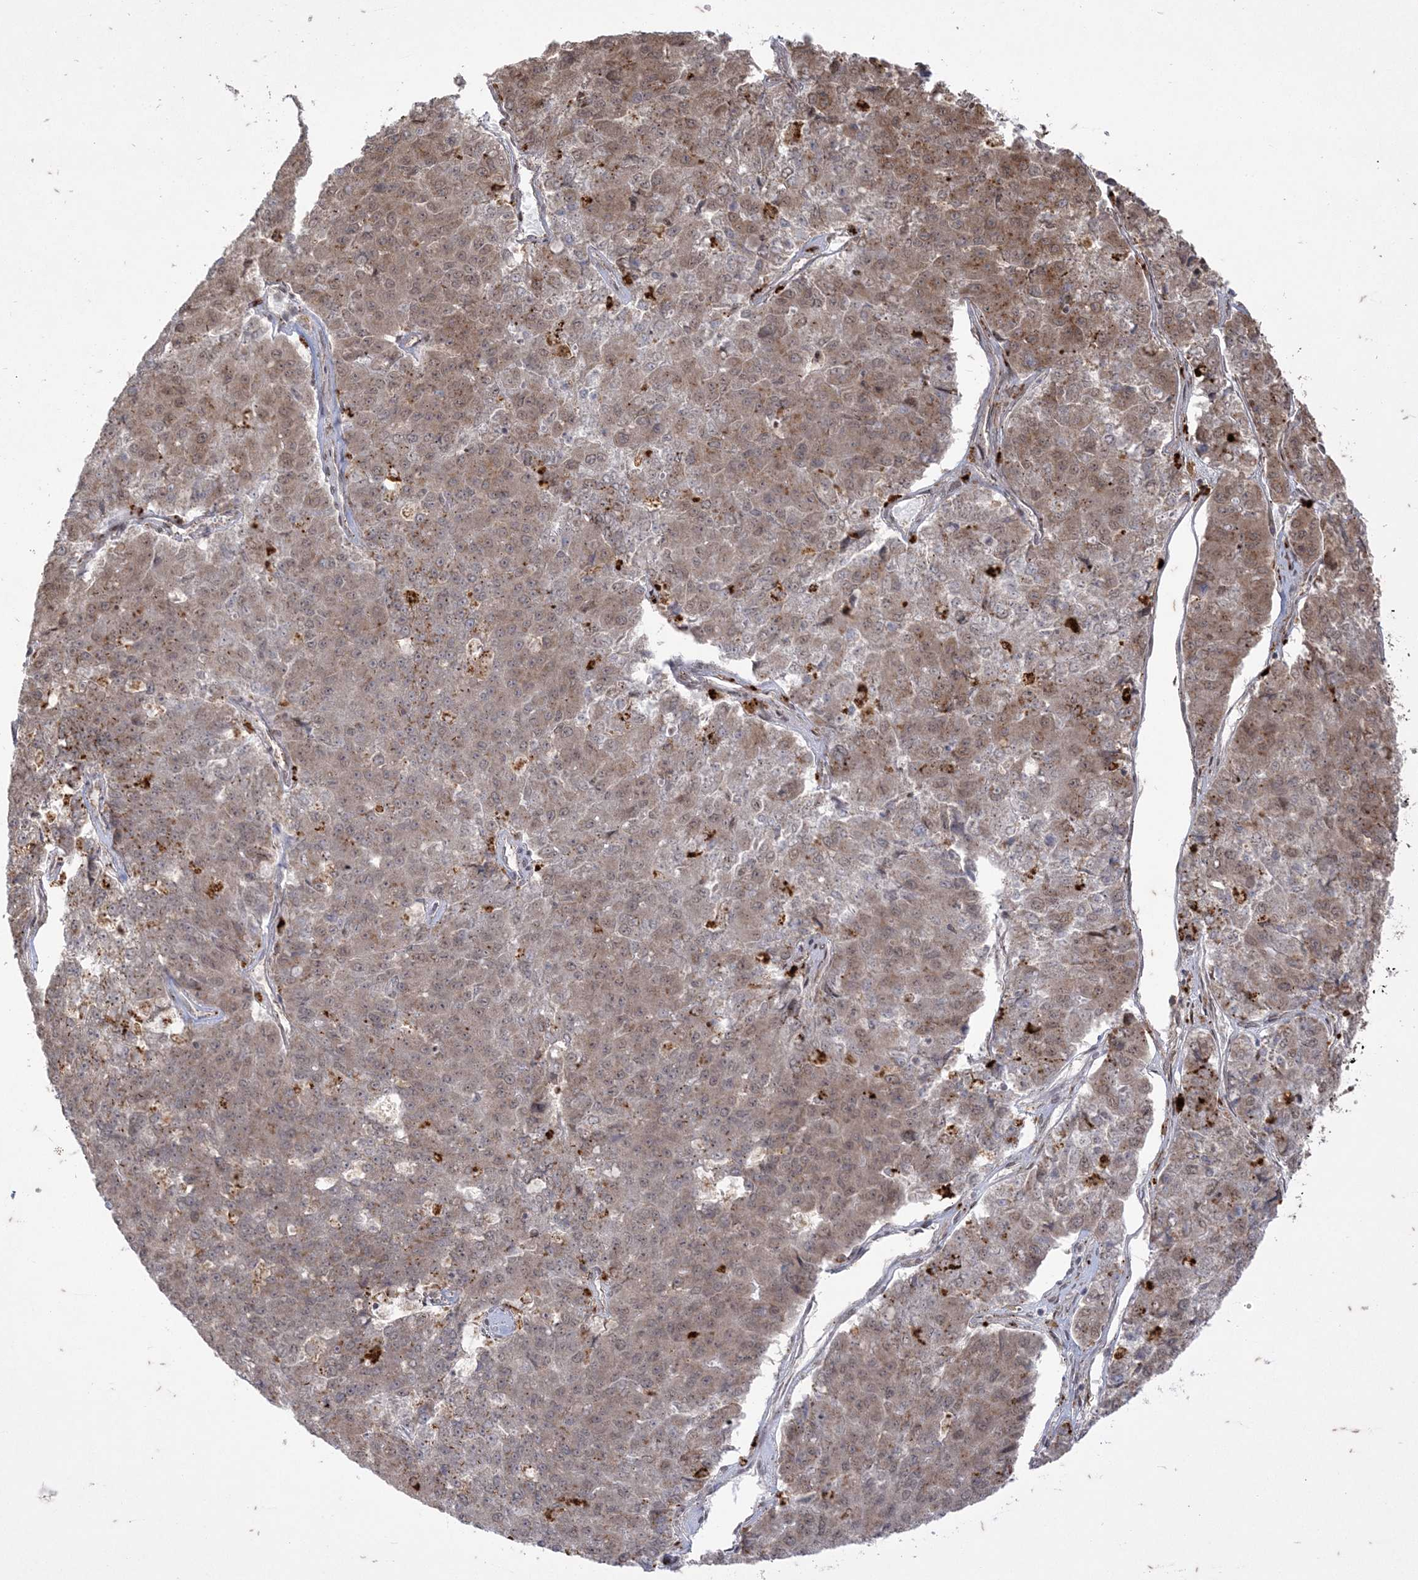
{"staining": {"intensity": "weak", "quantity": ">75%", "location": "cytoplasmic/membranous,nuclear"}, "tissue": "pancreatic cancer", "cell_type": "Tumor cells", "image_type": "cancer", "snomed": [{"axis": "morphology", "description": "Adenocarcinoma, NOS"}, {"axis": "topography", "description": "Pancreas"}], "caption": "Immunohistochemical staining of human pancreatic adenocarcinoma shows weak cytoplasmic/membranous and nuclear protein positivity in about >75% of tumor cells.", "gene": "RRAS", "patient": {"sex": "male", "age": 50}}